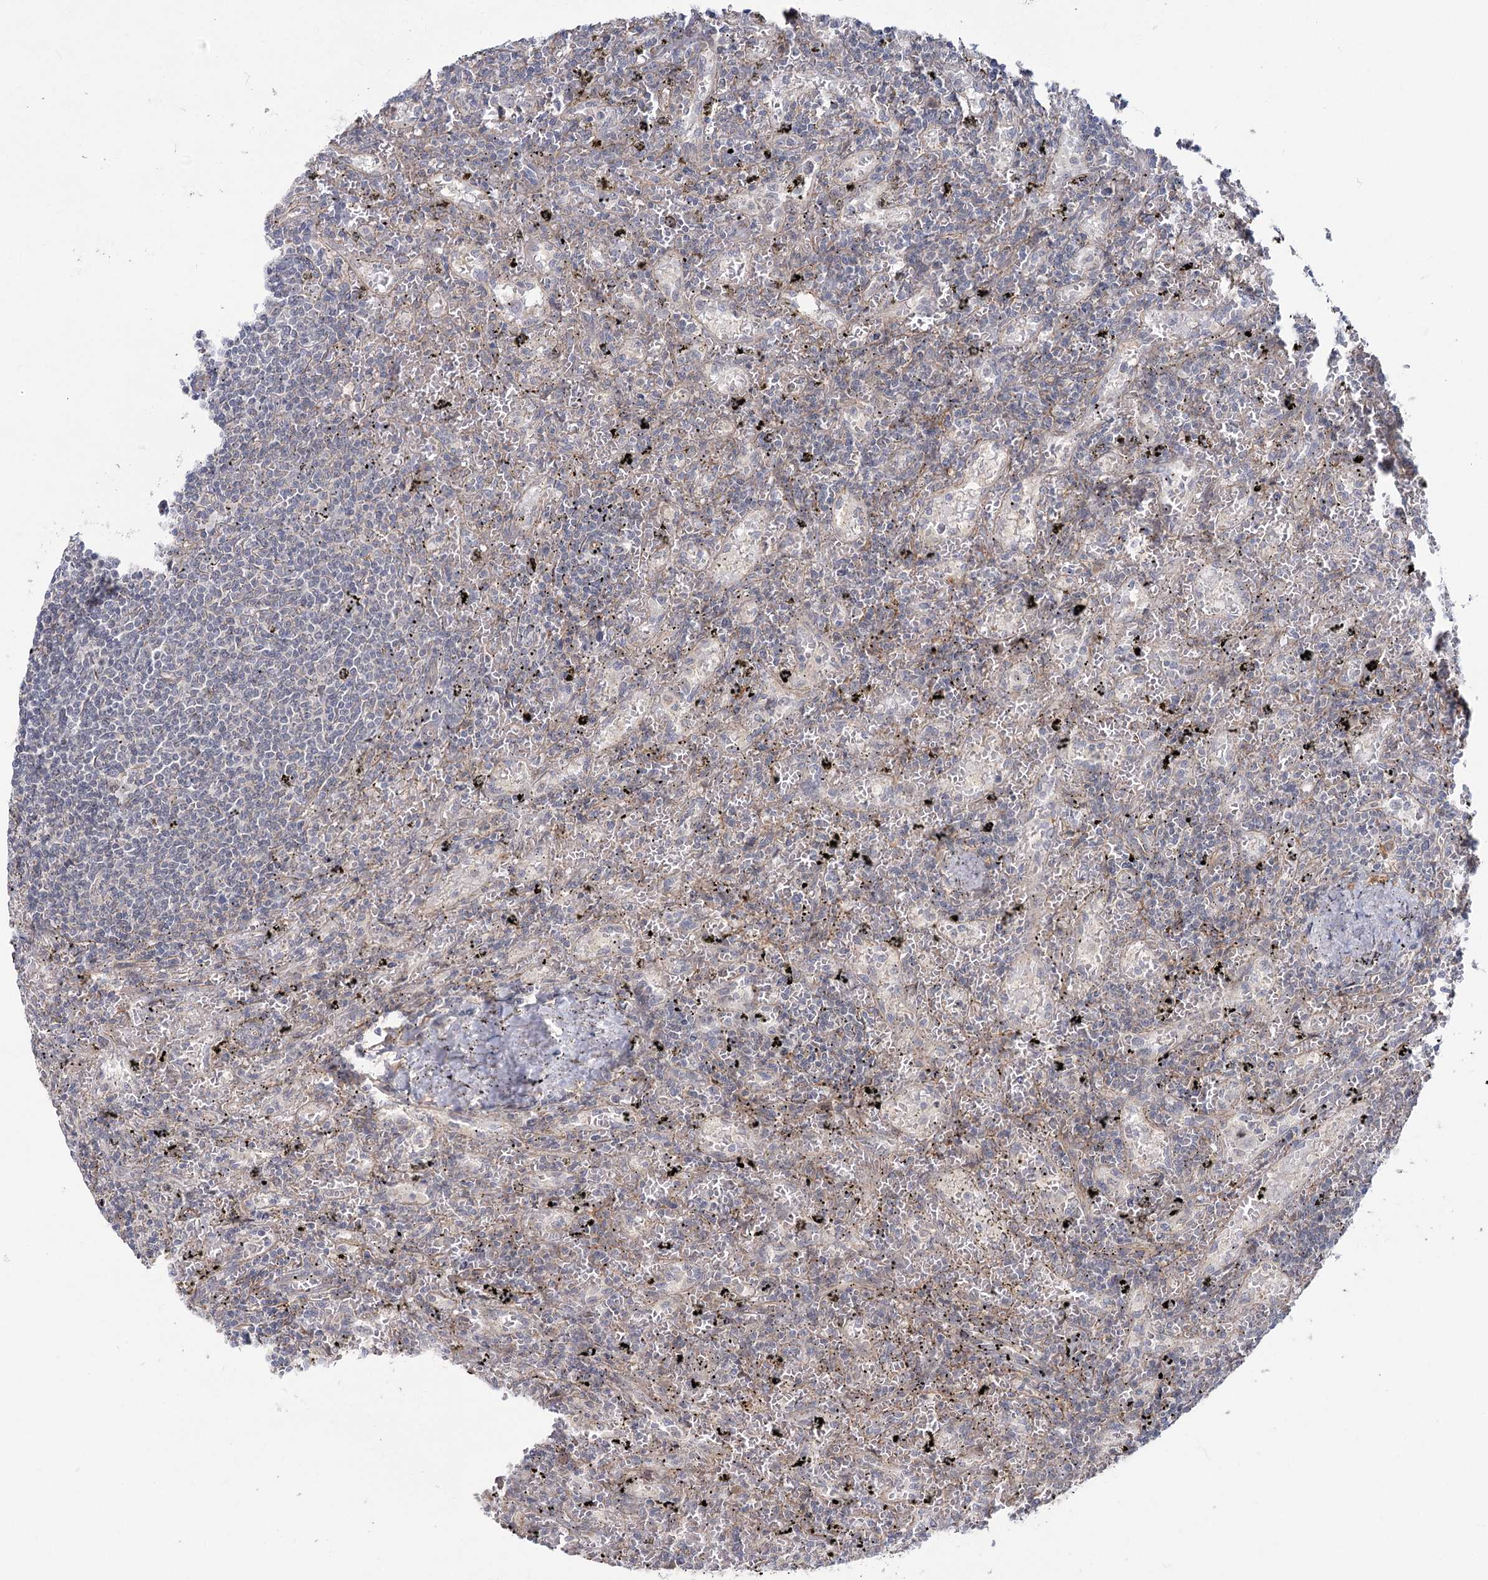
{"staining": {"intensity": "negative", "quantity": "none", "location": "none"}, "tissue": "lymphoma", "cell_type": "Tumor cells", "image_type": "cancer", "snomed": [{"axis": "morphology", "description": "Malignant lymphoma, non-Hodgkin's type, Low grade"}, {"axis": "topography", "description": "Spleen"}], "caption": "There is no significant positivity in tumor cells of lymphoma.", "gene": "TBC1D9B", "patient": {"sex": "male", "age": 76}}